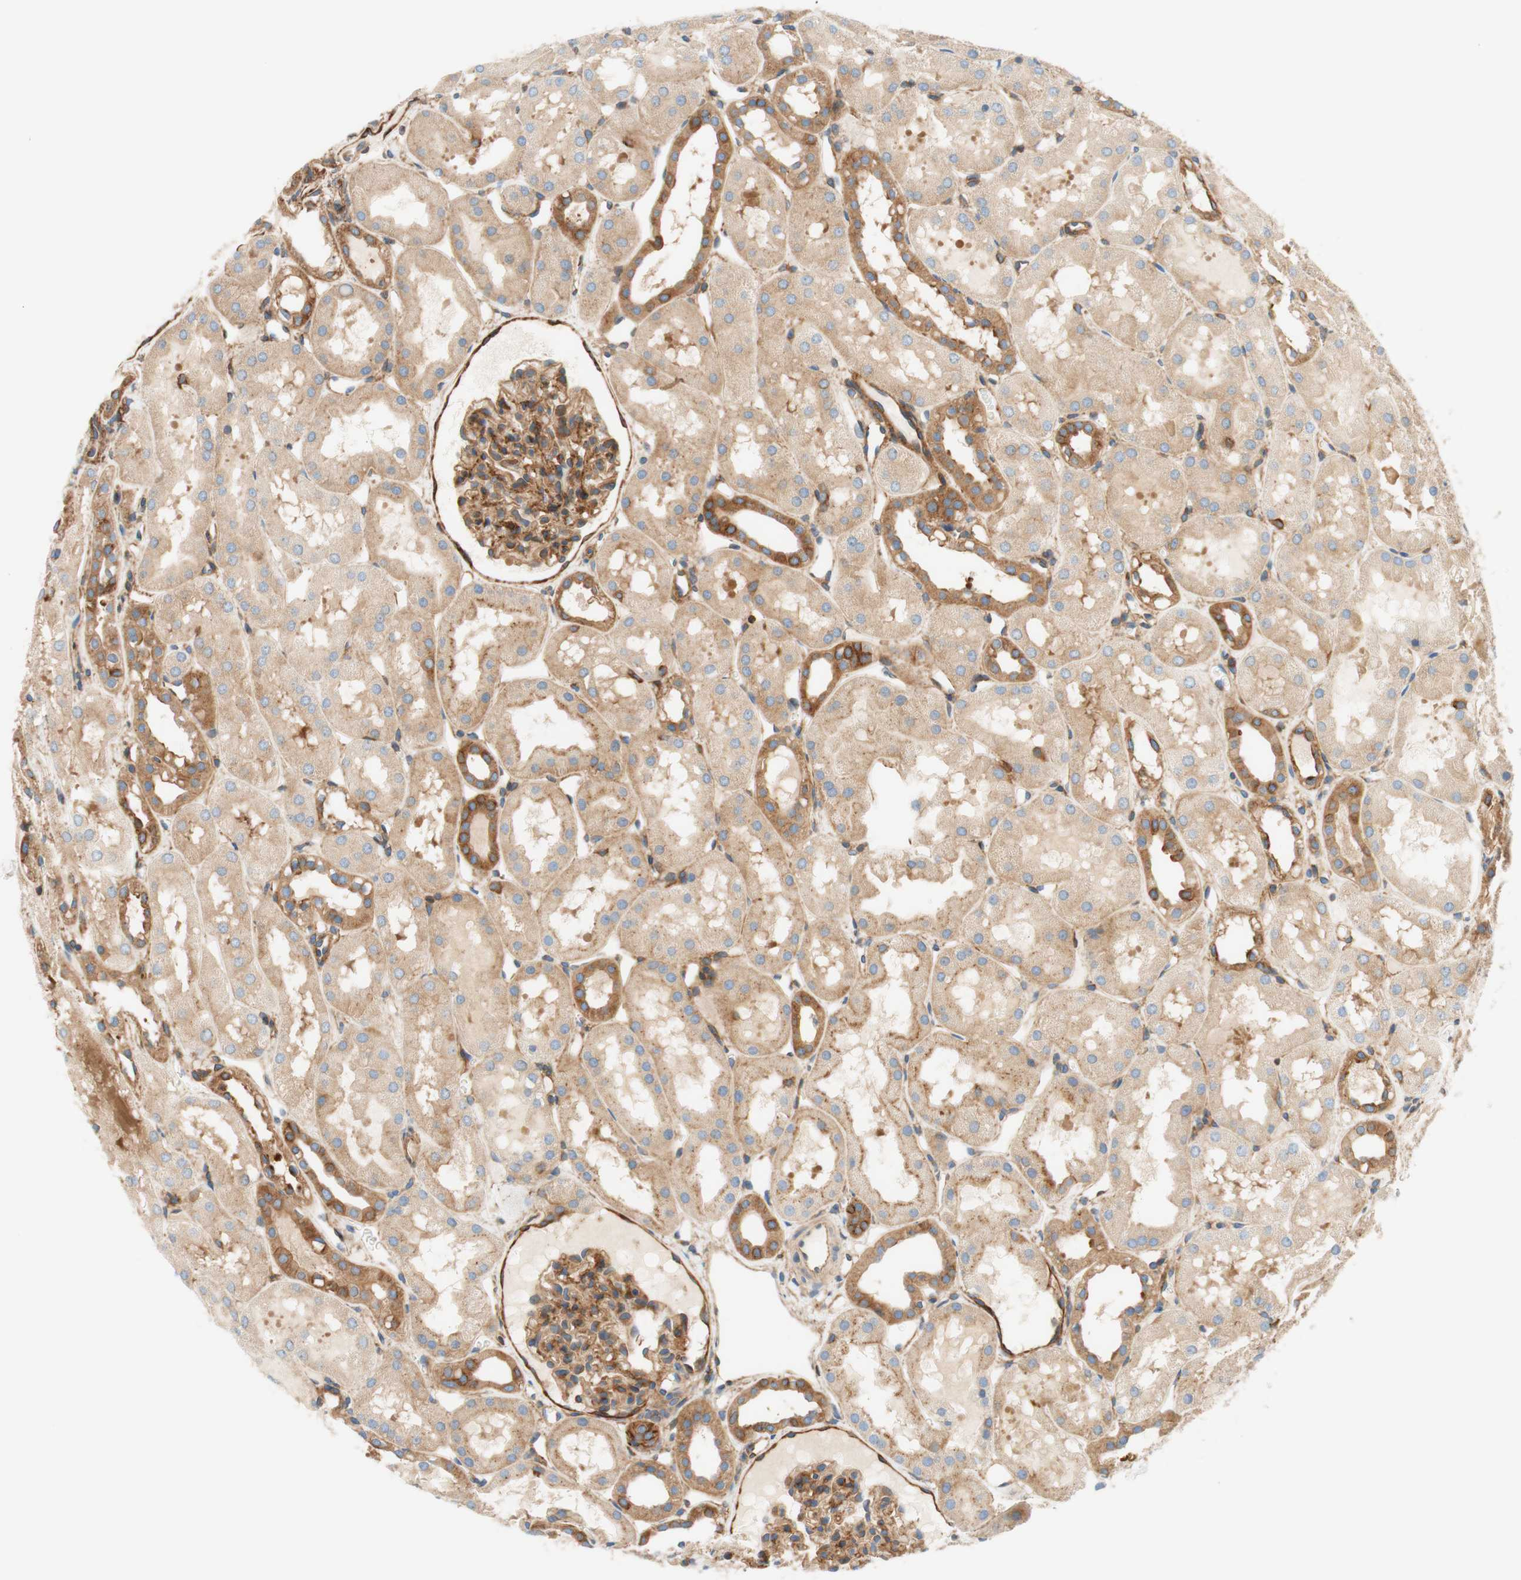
{"staining": {"intensity": "strong", "quantity": ">75%", "location": "cytoplasmic/membranous"}, "tissue": "kidney", "cell_type": "Cells in glomeruli", "image_type": "normal", "snomed": [{"axis": "morphology", "description": "Normal tissue, NOS"}, {"axis": "topography", "description": "Kidney"}, {"axis": "topography", "description": "Urinary bladder"}], "caption": "Protein staining demonstrates strong cytoplasmic/membranous staining in approximately >75% of cells in glomeruli in normal kidney. The staining is performed using DAB (3,3'-diaminobenzidine) brown chromogen to label protein expression. The nuclei are counter-stained blue using hematoxylin.", "gene": "VPS26A", "patient": {"sex": "male", "age": 16}}